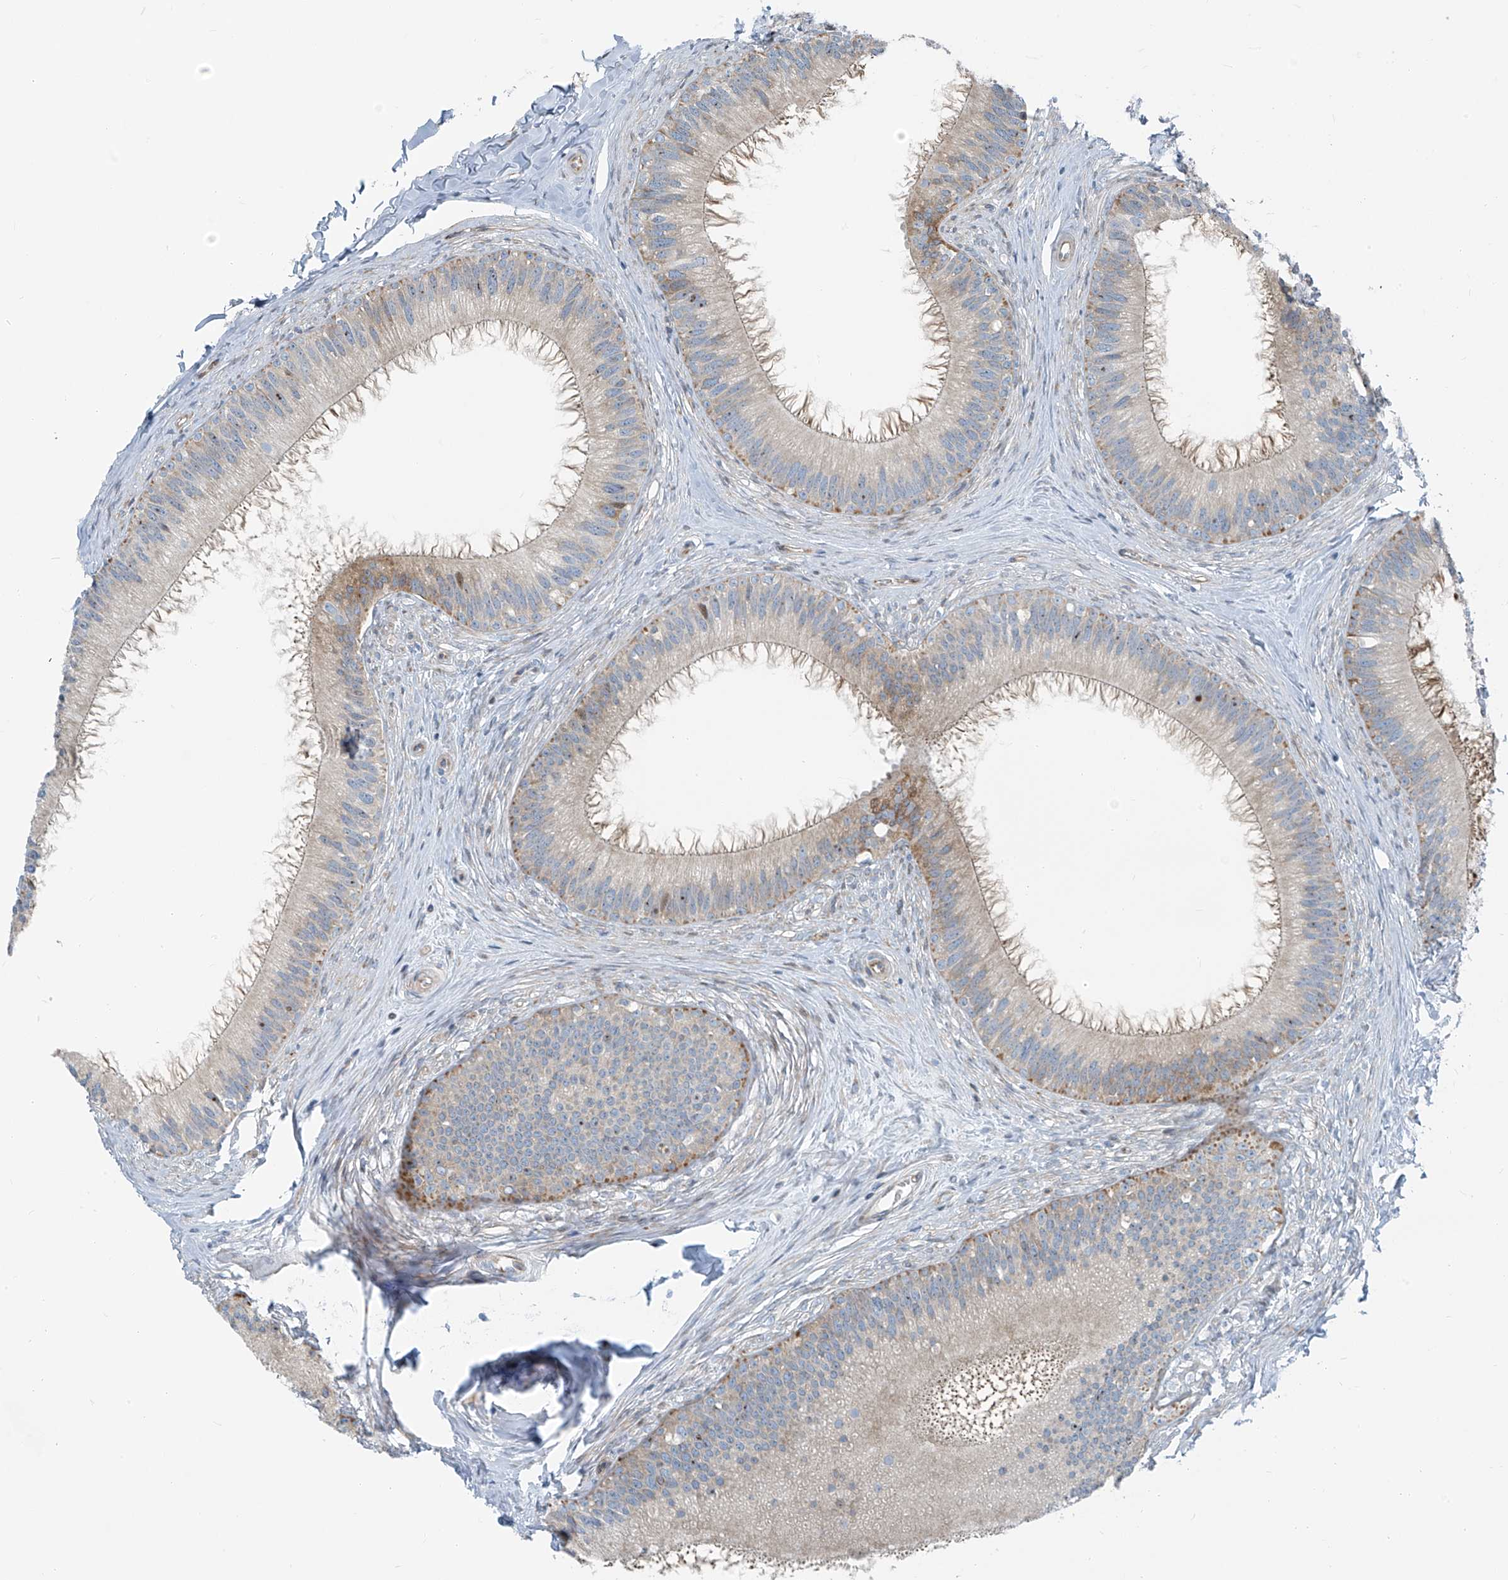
{"staining": {"intensity": "moderate", "quantity": "25%-75%", "location": "cytoplasmic/membranous"}, "tissue": "epididymis", "cell_type": "Glandular cells", "image_type": "normal", "snomed": [{"axis": "morphology", "description": "Normal tissue, NOS"}, {"axis": "topography", "description": "Epididymis"}], "caption": "Immunohistochemical staining of benign epididymis reveals 25%-75% levels of moderate cytoplasmic/membranous protein positivity in about 25%-75% of glandular cells.", "gene": "HIC2", "patient": {"sex": "male", "age": 27}}